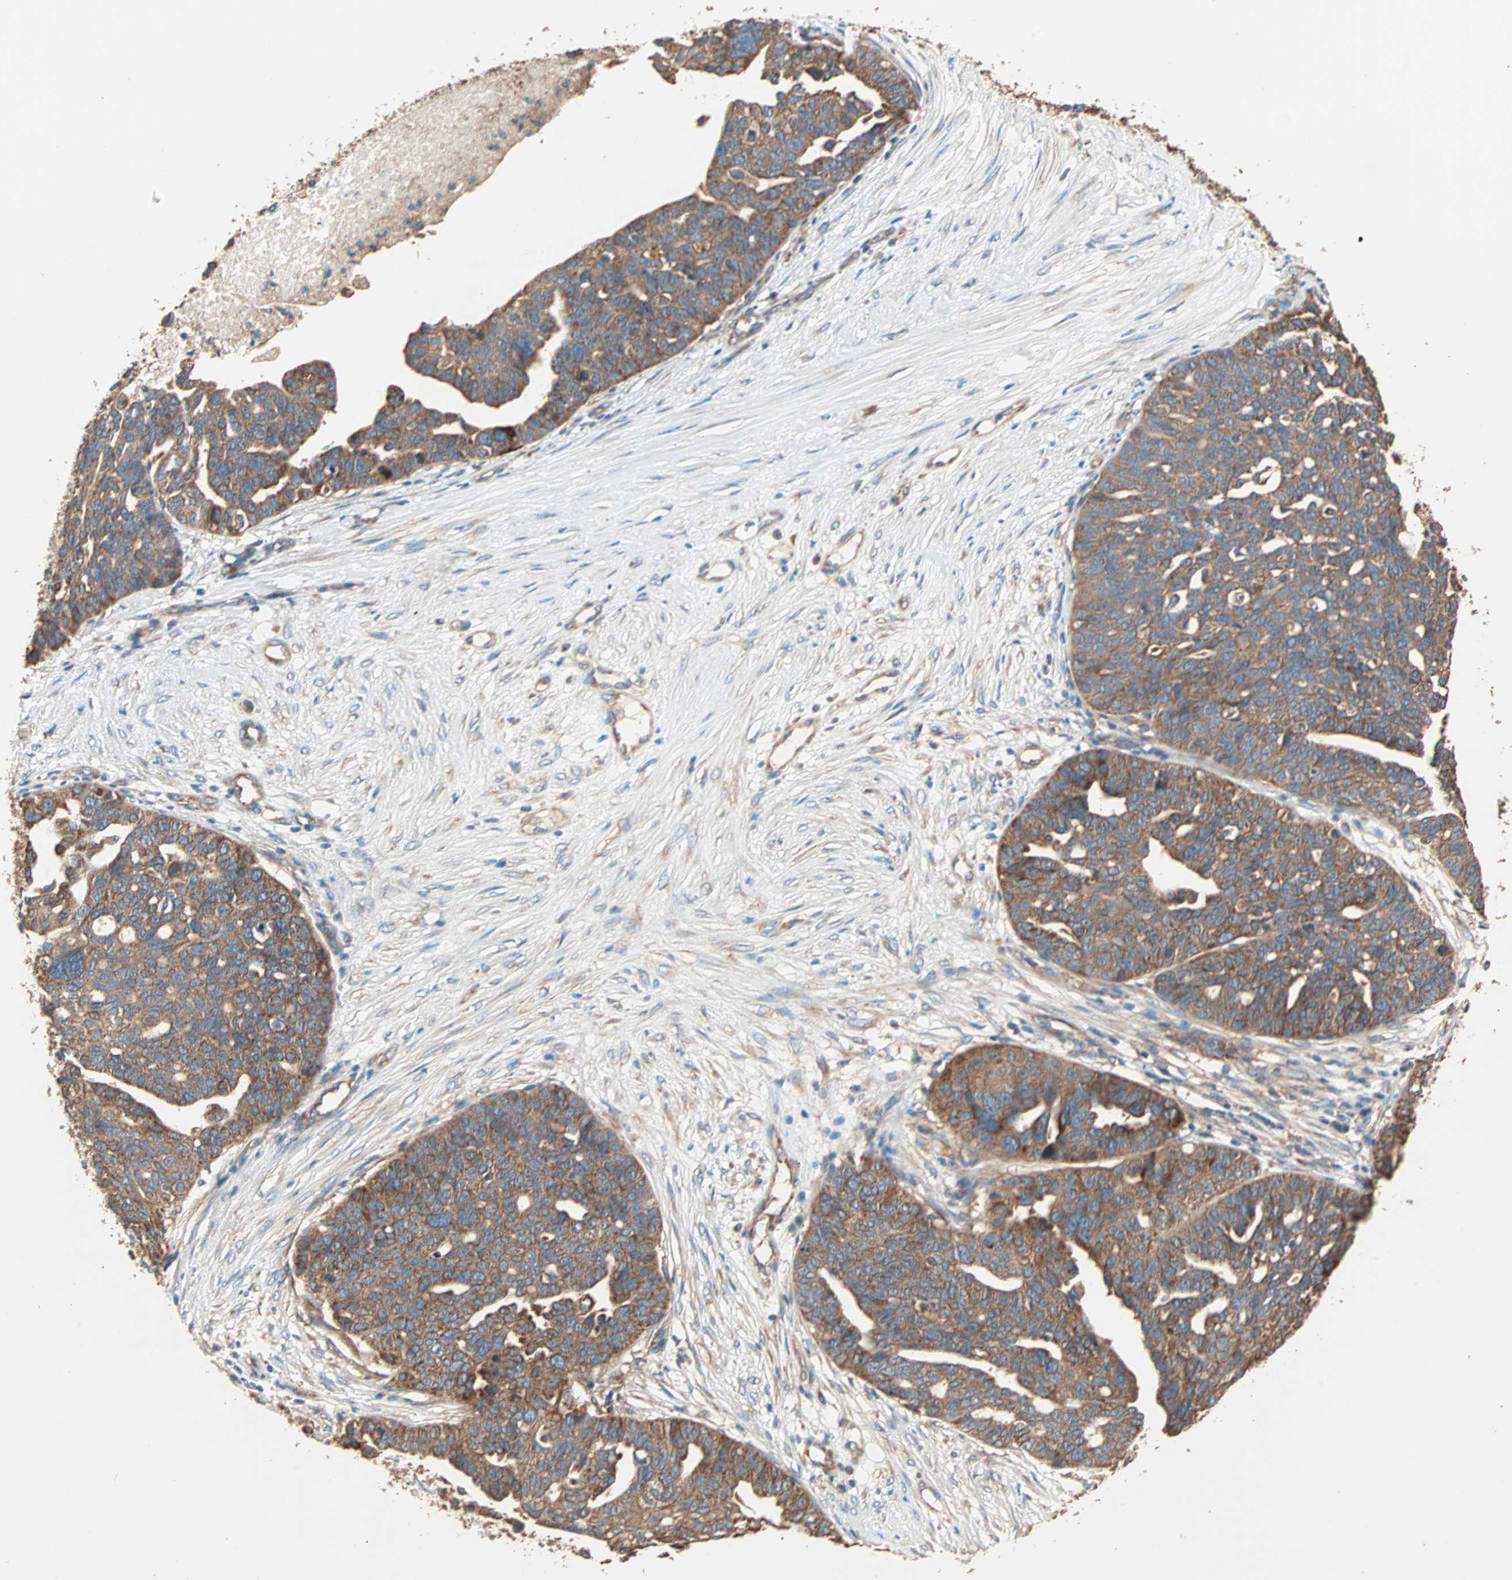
{"staining": {"intensity": "moderate", "quantity": ">75%", "location": "cytoplasmic/membranous"}, "tissue": "ovarian cancer", "cell_type": "Tumor cells", "image_type": "cancer", "snomed": [{"axis": "morphology", "description": "Cystadenocarcinoma, serous, NOS"}, {"axis": "topography", "description": "Ovary"}], "caption": "Immunohistochemical staining of ovarian cancer shows moderate cytoplasmic/membranous protein staining in approximately >75% of tumor cells.", "gene": "EIF4G2", "patient": {"sex": "female", "age": 59}}